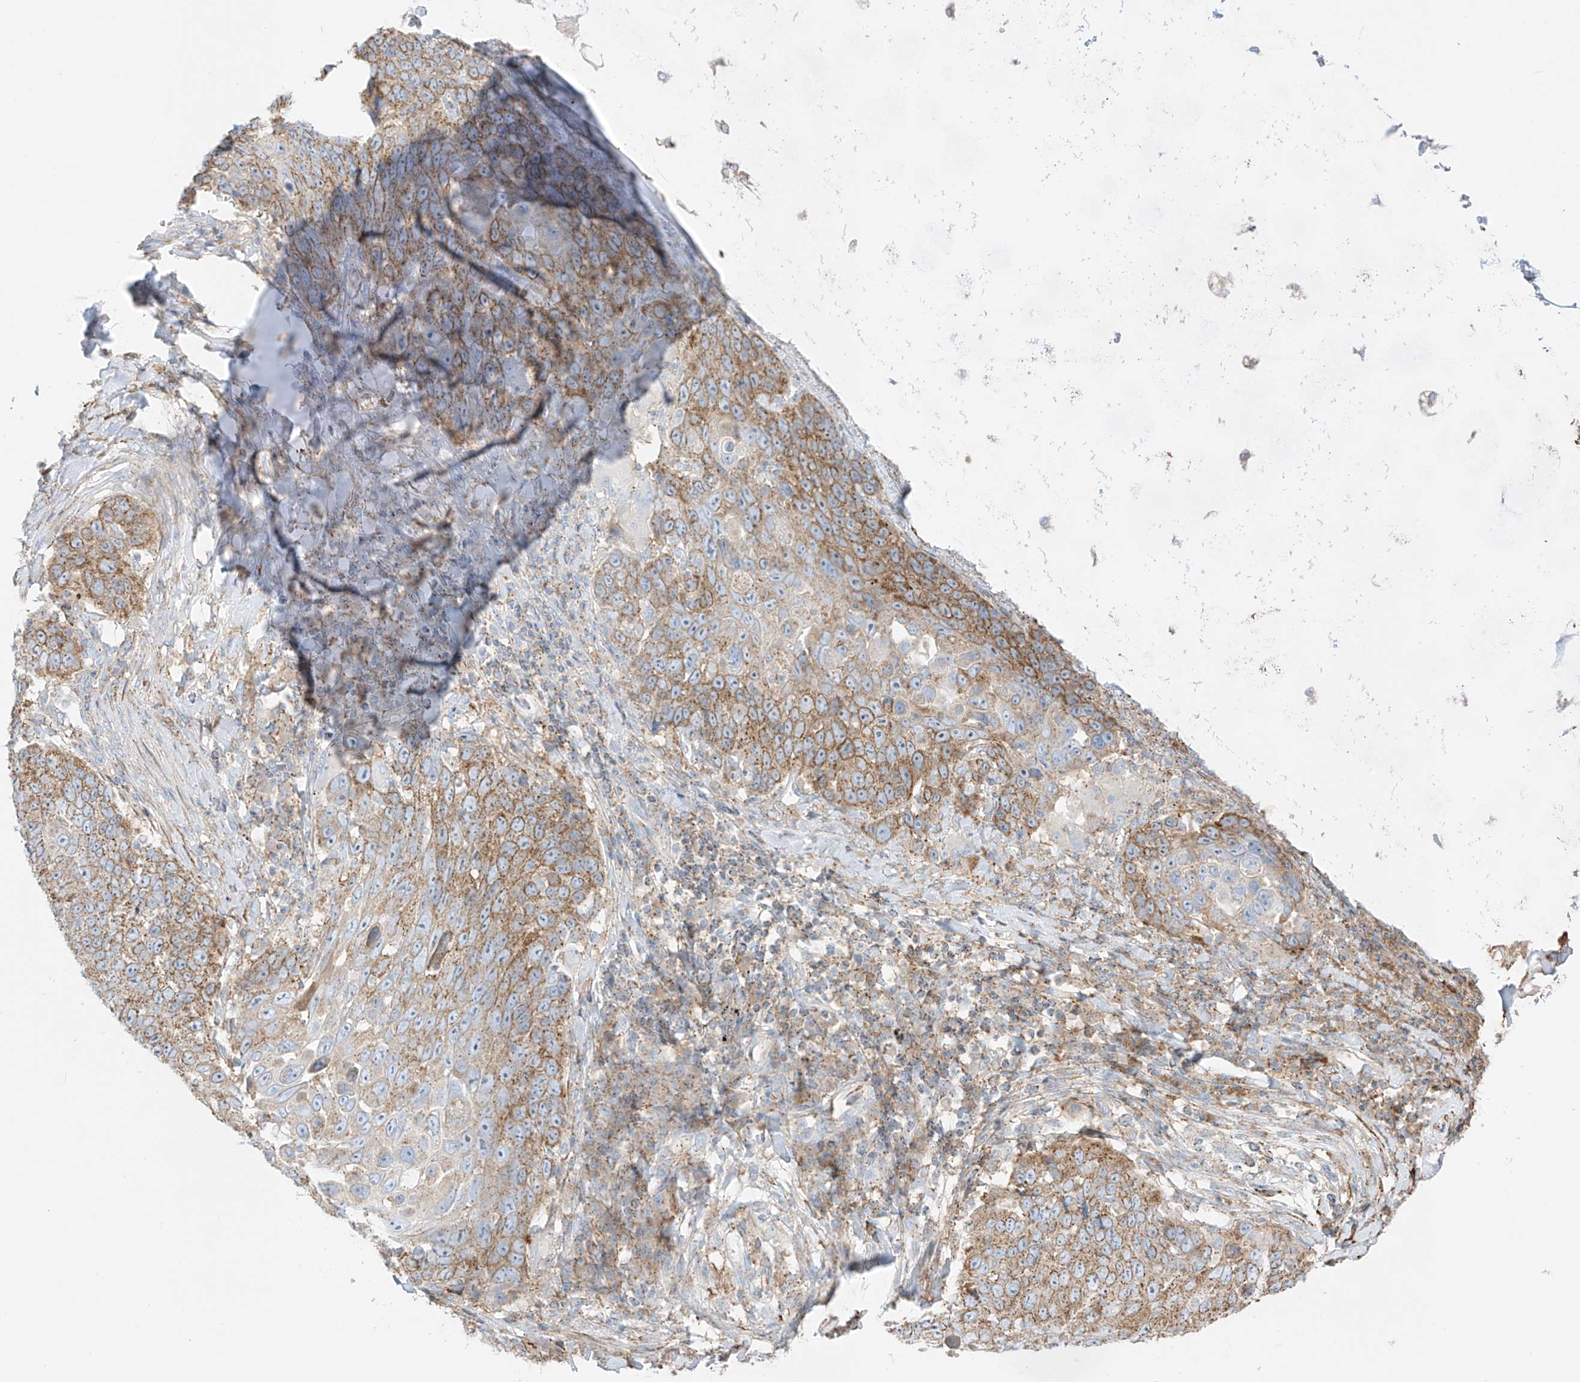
{"staining": {"intensity": "strong", "quantity": ">75%", "location": "cytoplasmic/membranous"}, "tissue": "lung cancer", "cell_type": "Tumor cells", "image_type": "cancer", "snomed": [{"axis": "morphology", "description": "Squamous cell carcinoma, NOS"}, {"axis": "topography", "description": "Lung"}], "caption": "A brown stain labels strong cytoplasmic/membranous staining of a protein in human lung squamous cell carcinoma tumor cells. Immunohistochemistry (ihc) stains the protein in brown and the nuclei are stained blue.", "gene": "XKR3", "patient": {"sex": "male", "age": 66}}